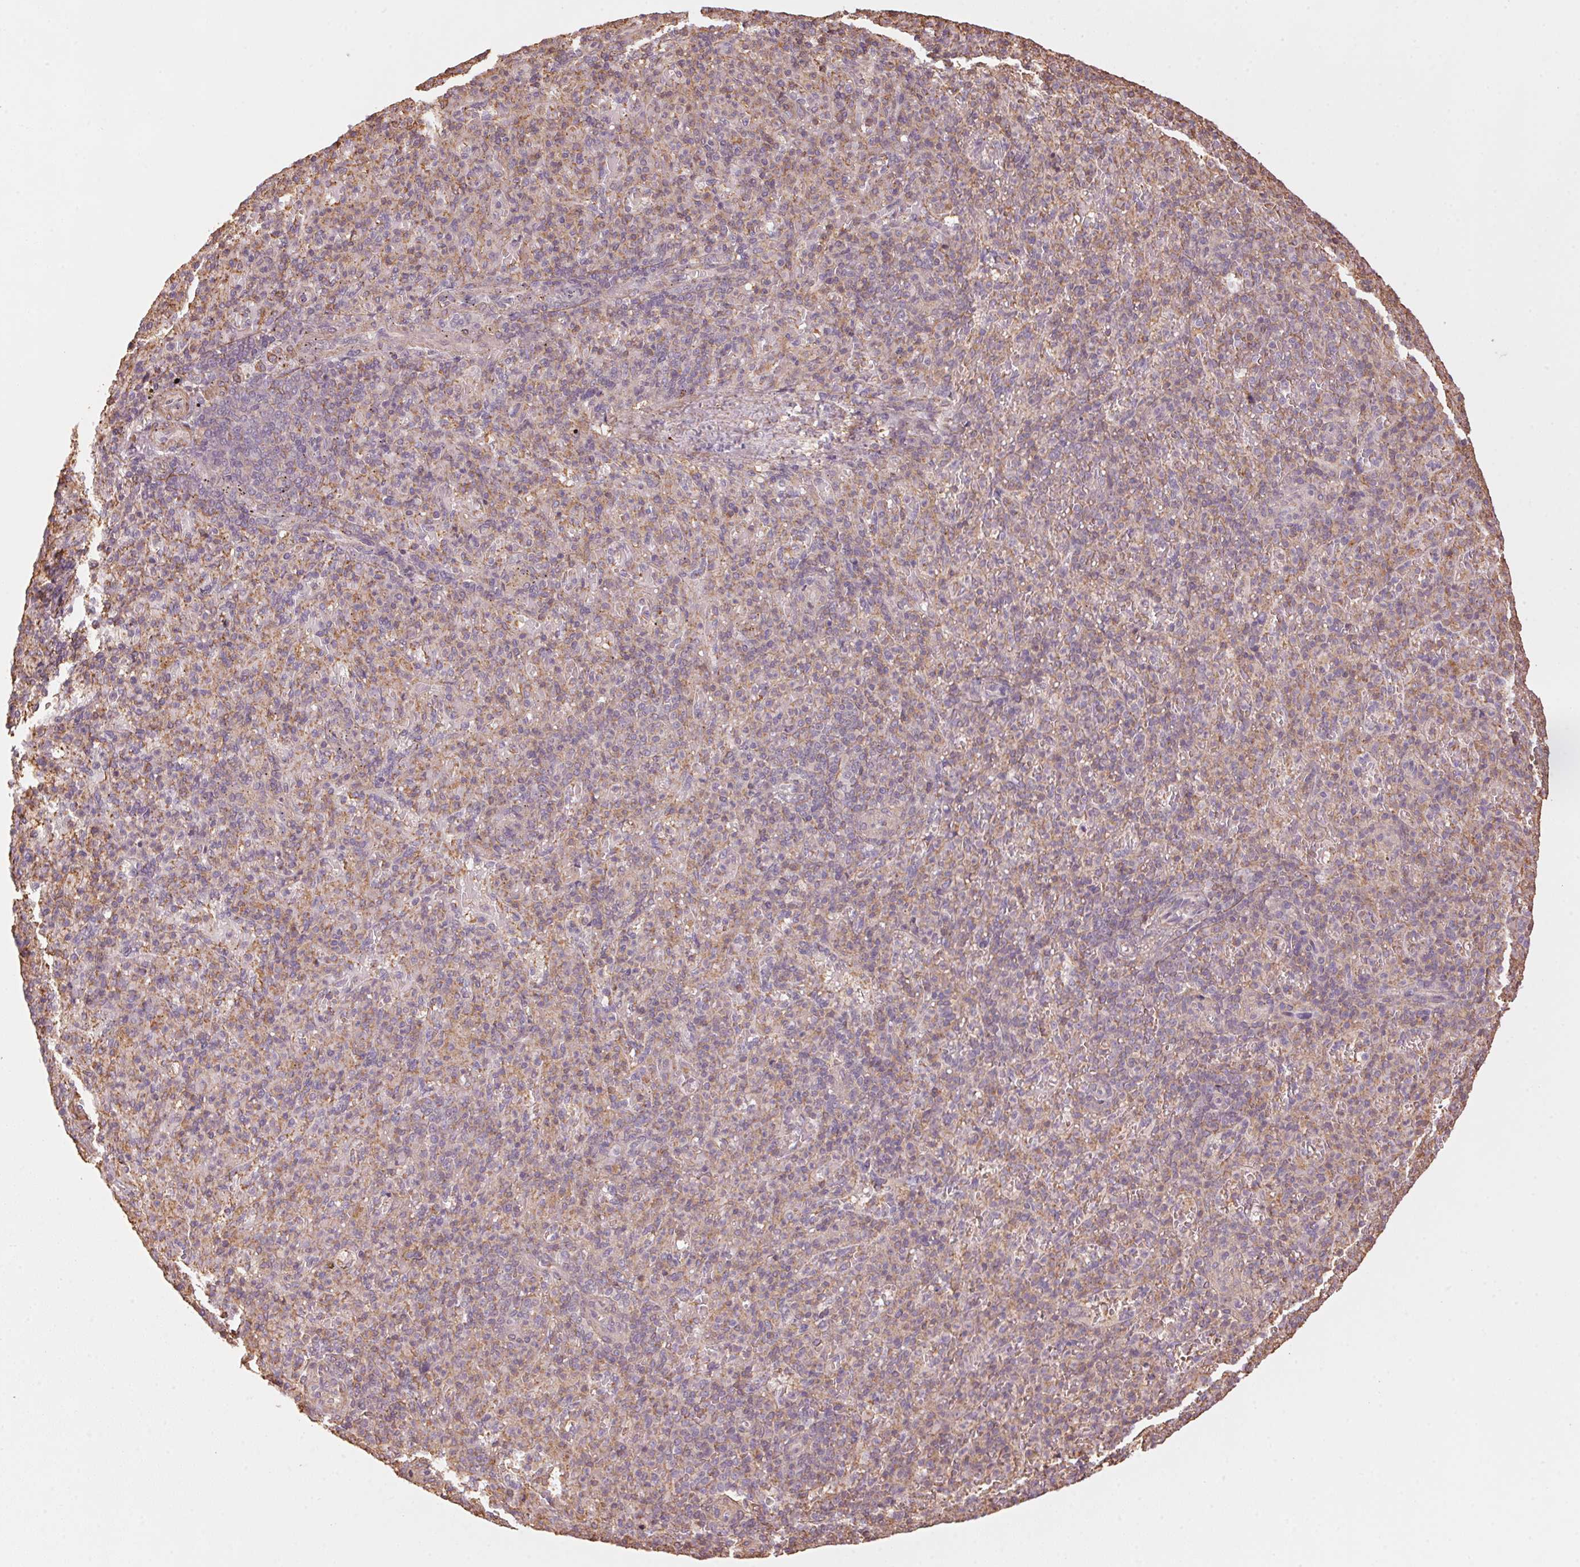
{"staining": {"intensity": "weak", "quantity": "<25%", "location": "cytoplasmic/membranous"}, "tissue": "spleen", "cell_type": "Cells in red pulp", "image_type": "normal", "snomed": [{"axis": "morphology", "description": "Normal tissue, NOS"}, {"axis": "topography", "description": "Spleen"}], "caption": "IHC image of benign human spleen stained for a protein (brown), which shows no positivity in cells in red pulp.", "gene": "QDPR", "patient": {"sex": "female", "age": 74}}